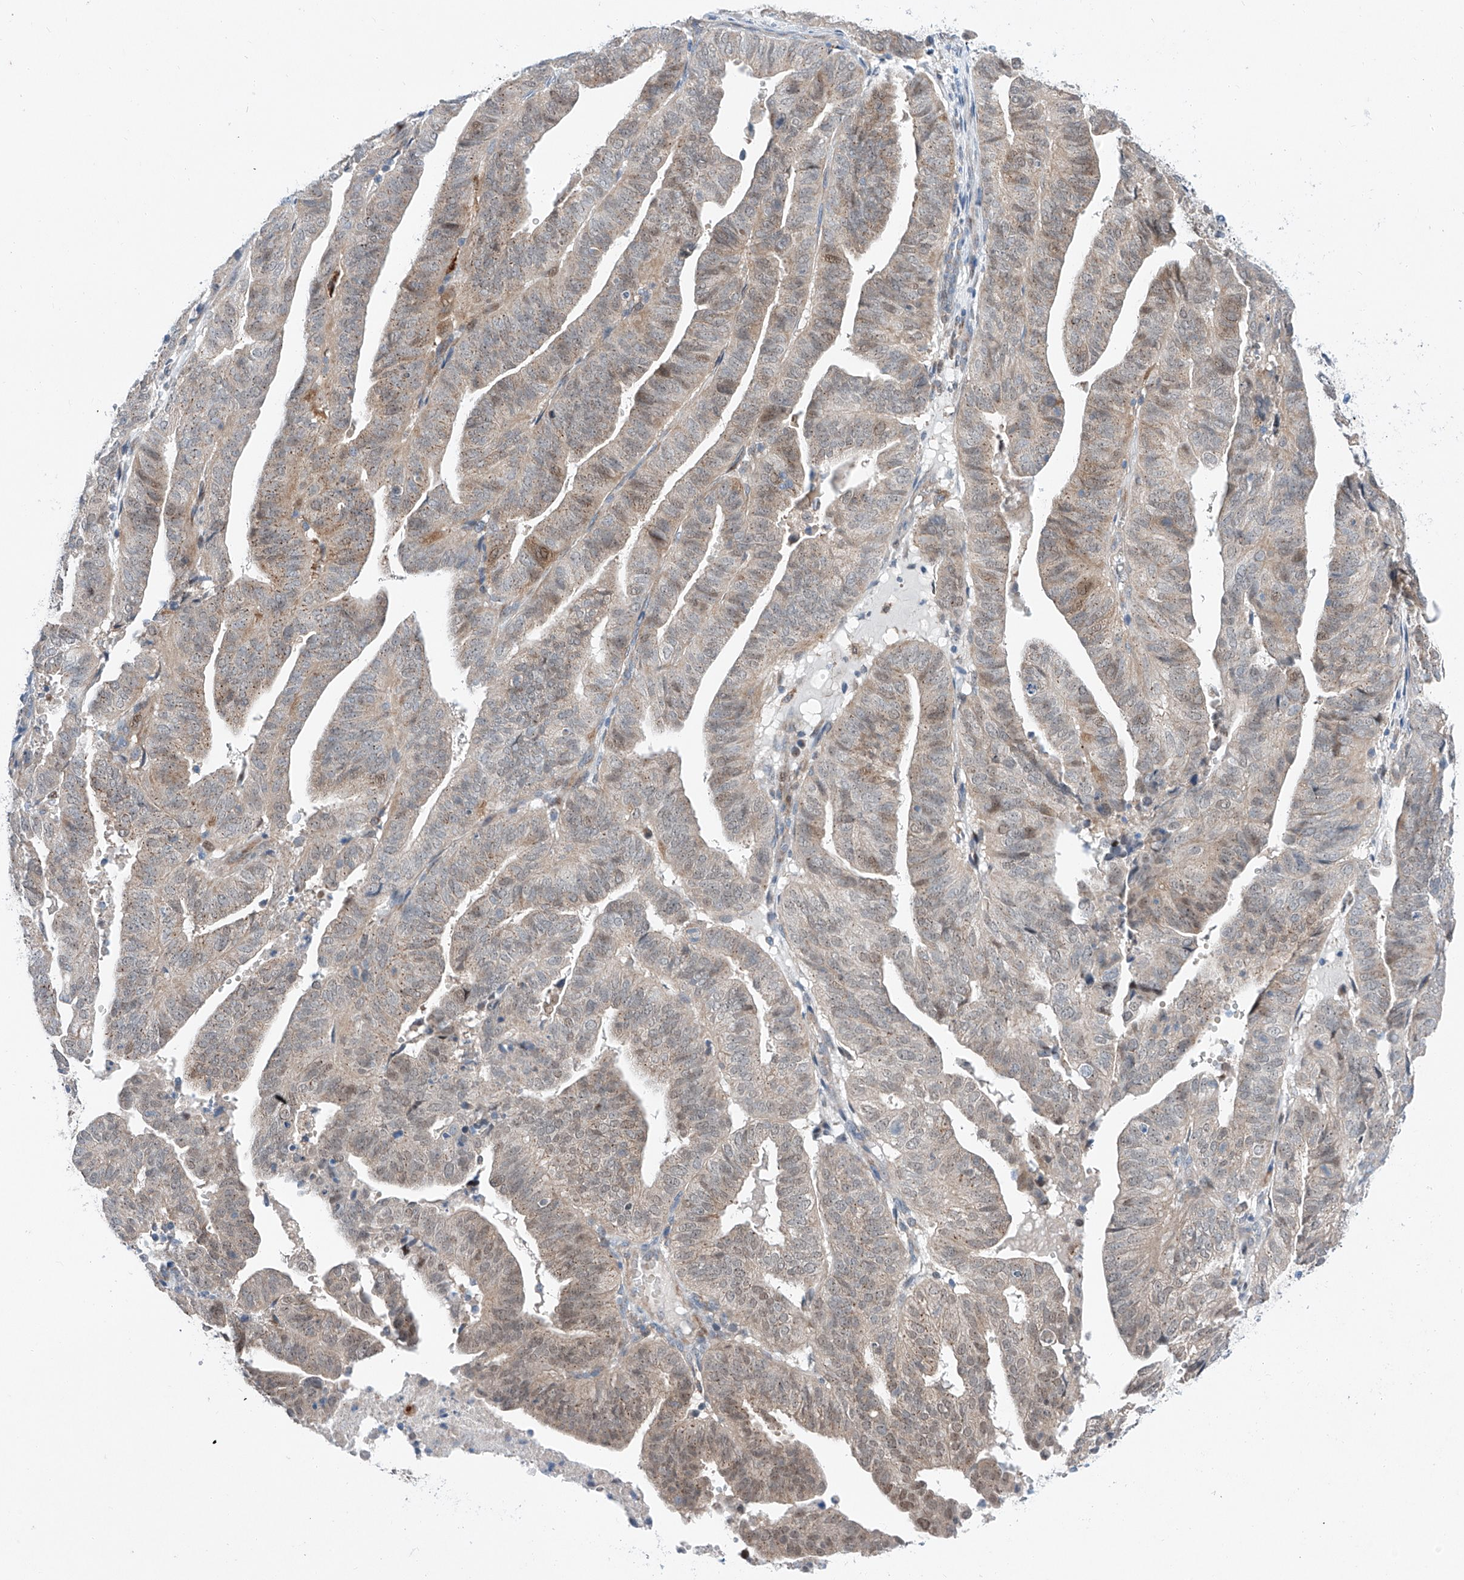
{"staining": {"intensity": "weak", "quantity": "25%-75%", "location": "nuclear"}, "tissue": "endometrial cancer", "cell_type": "Tumor cells", "image_type": "cancer", "snomed": [{"axis": "morphology", "description": "Adenocarcinoma, NOS"}, {"axis": "topography", "description": "Uterus"}], "caption": "The histopathology image reveals staining of adenocarcinoma (endometrial), revealing weak nuclear protein staining (brown color) within tumor cells.", "gene": "CLDND1", "patient": {"sex": "female", "age": 77}}